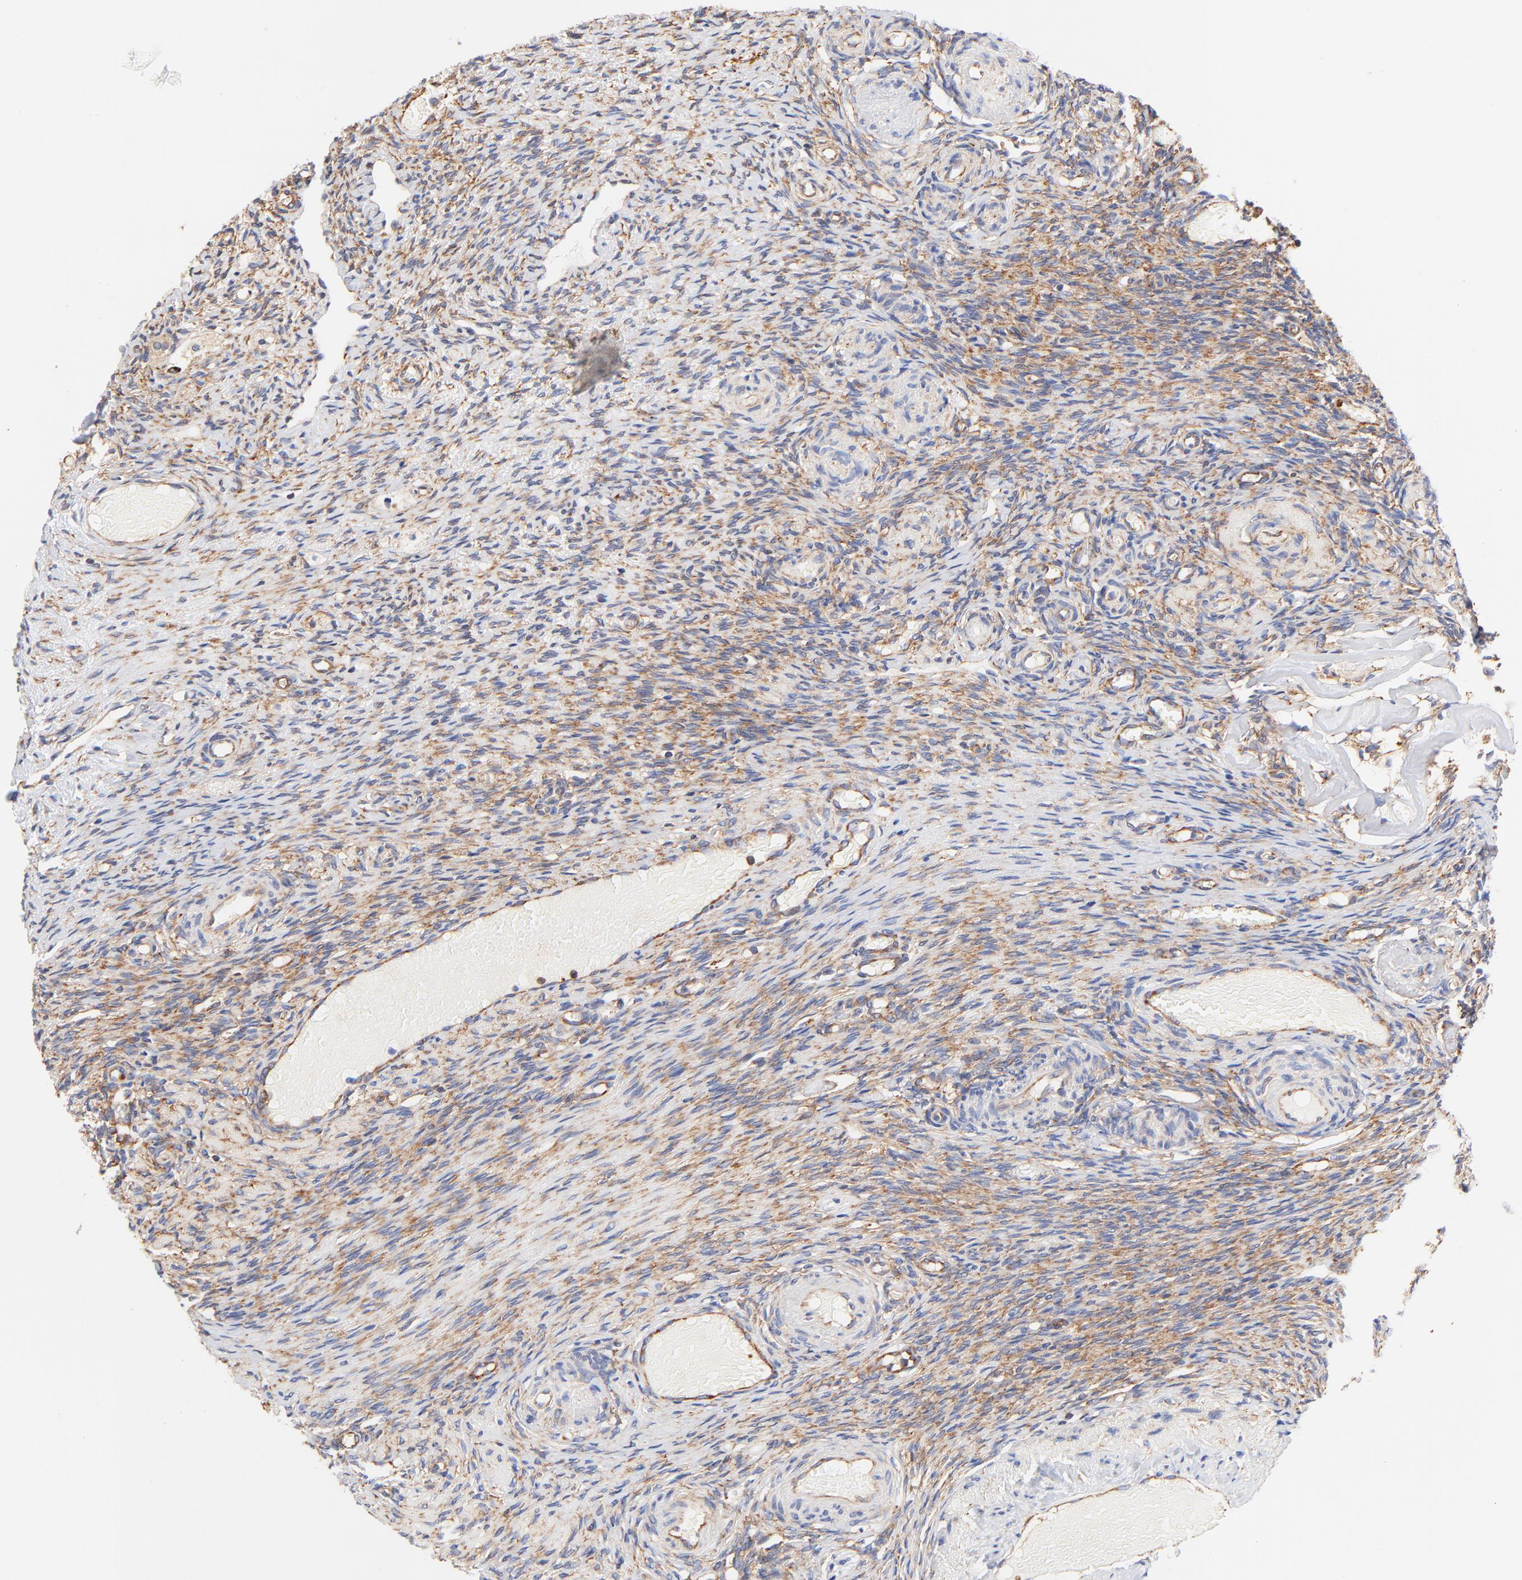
{"staining": {"intensity": "strong", "quantity": ">75%", "location": "cytoplasmic/membranous"}, "tissue": "ovary", "cell_type": "Follicle cells", "image_type": "normal", "snomed": [{"axis": "morphology", "description": "Normal tissue, NOS"}, {"axis": "topography", "description": "Ovary"}], "caption": "Human ovary stained for a protein (brown) demonstrates strong cytoplasmic/membranous positive staining in about >75% of follicle cells.", "gene": "RPL27", "patient": {"sex": "female", "age": 60}}